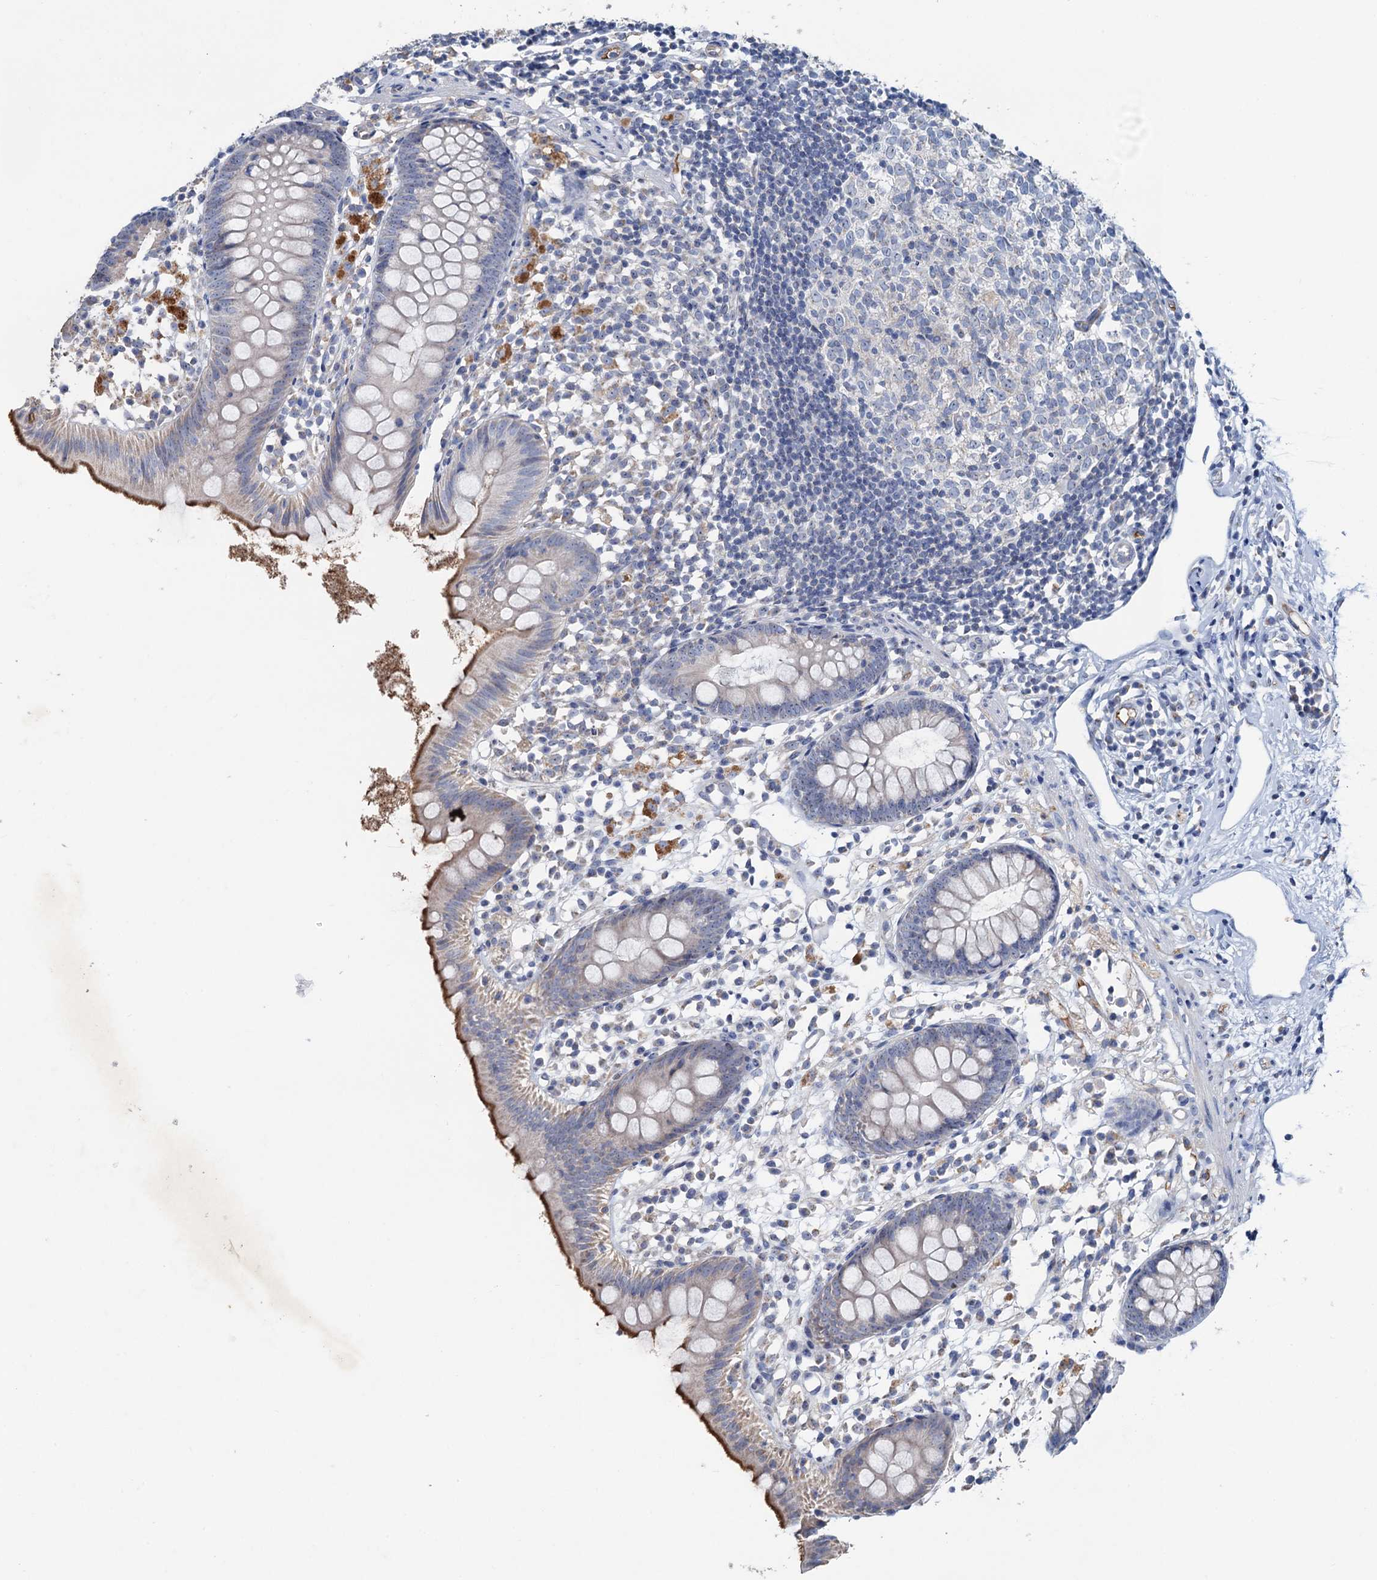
{"staining": {"intensity": "strong", "quantity": "<25%", "location": "cytoplasmic/membranous"}, "tissue": "appendix", "cell_type": "Glandular cells", "image_type": "normal", "snomed": [{"axis": "morphology", "description": "Normal tissue, NOS"}, {"axis": "topography", "description": "Appendix"}], "caption": "High-power microscopy captured an IHC histopathology image of normal appendix, revealing strong cytoplasmic/membranous staining in approximately <25% of glandular cells.", "gene": "PLLP", "patient": {"sex": "female", "age": 20}}